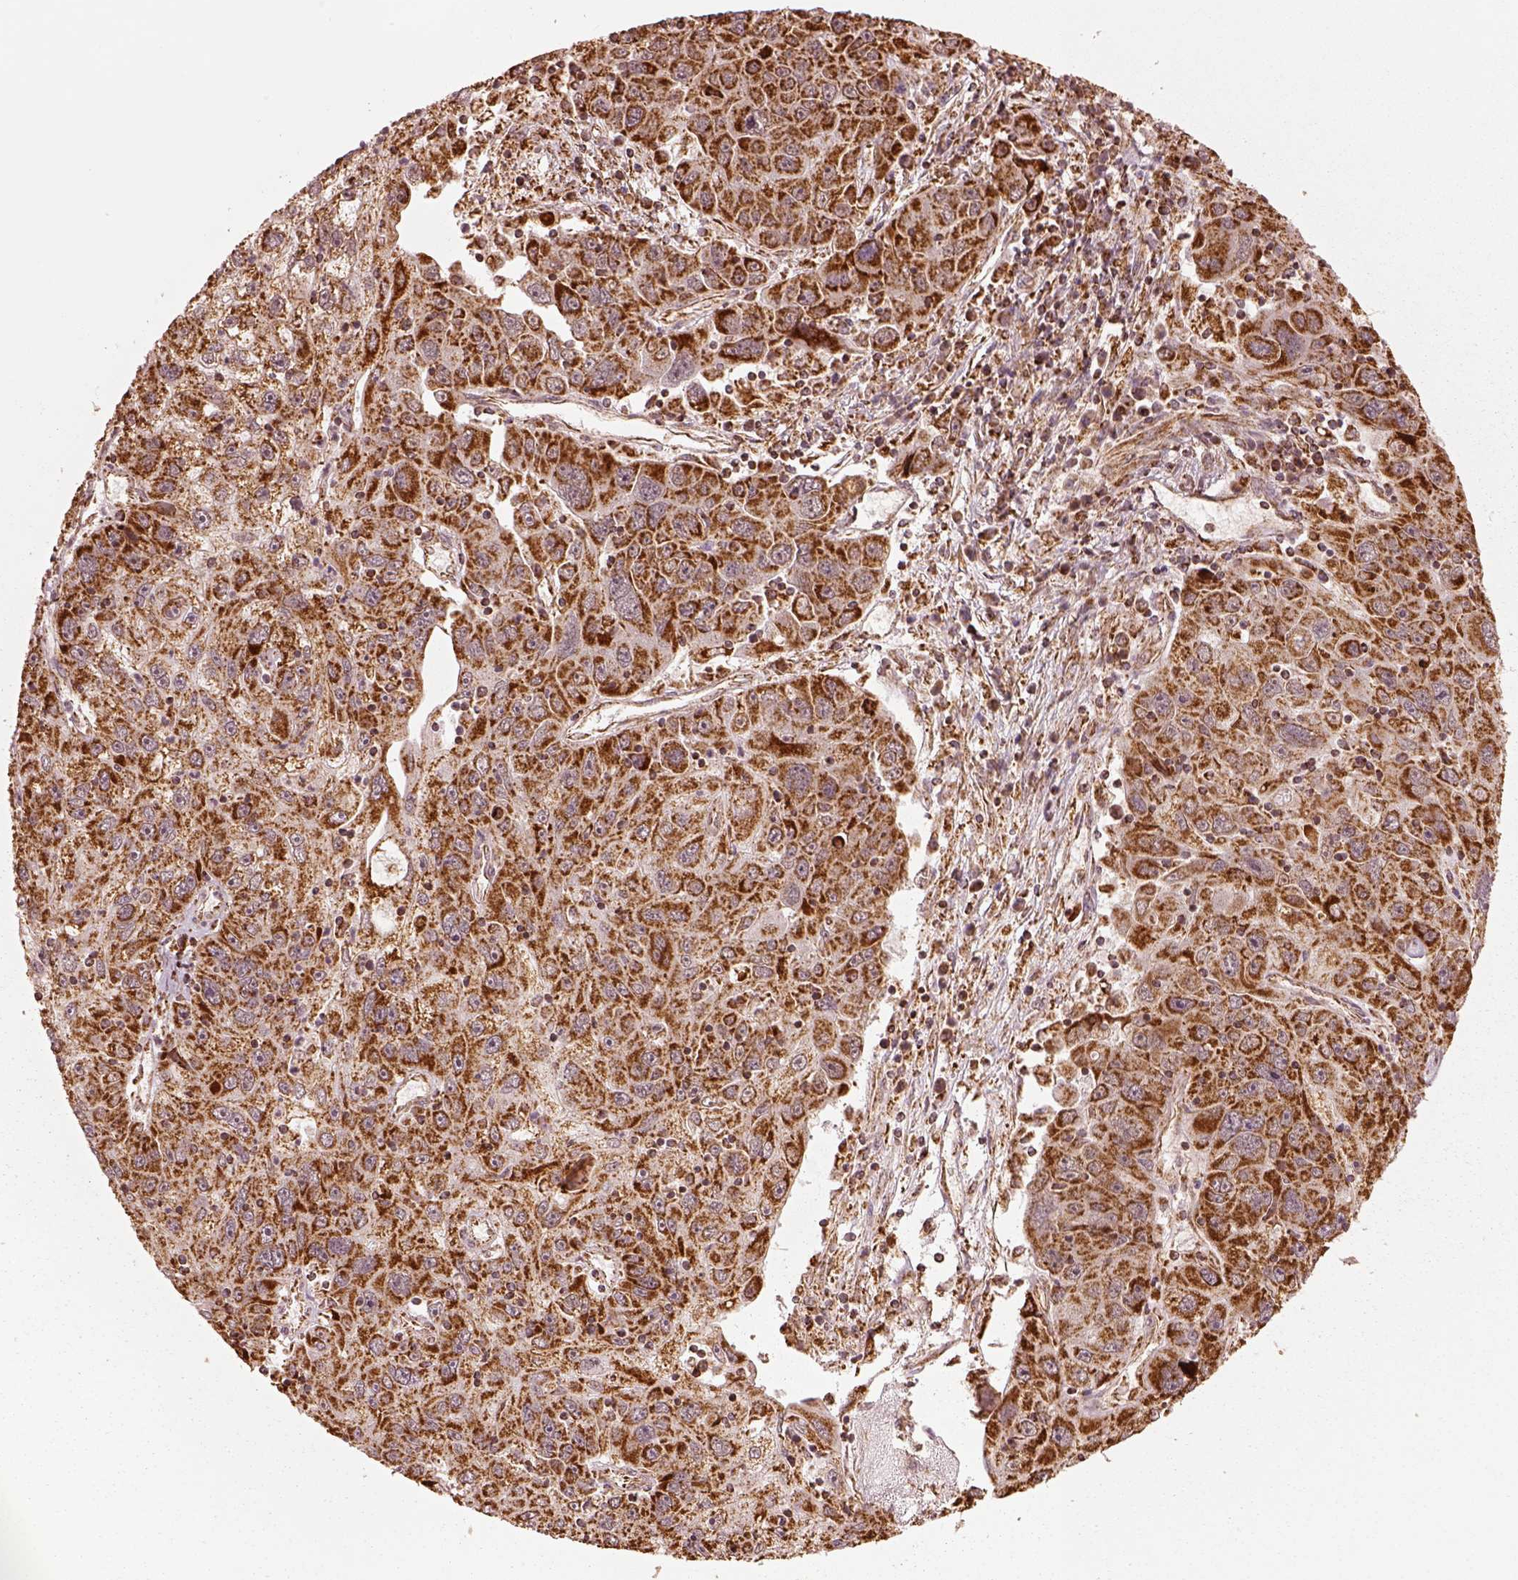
{"staining": {"intensity": "strong", "quantity": ">75%", "location": "cytoplasmic/membranous"}, "tissue": "stomach cancer", "cell_type": "Tumor cells", "image_type": "cancer", "snomed": [{"axis": "morphology", "description": "Adenocarcinoma, NOS"}, {"axis": "topography", "description": "Stomach"}], "caption": "This micrograph shows immunohistochemistry staining of human stomach cancer, with high strong cytoplasmic/membranous positivity in approximately >75% of tumor cells.", "gene": "SEL1L3", "patient": {"sex": "male", "age": 56}}